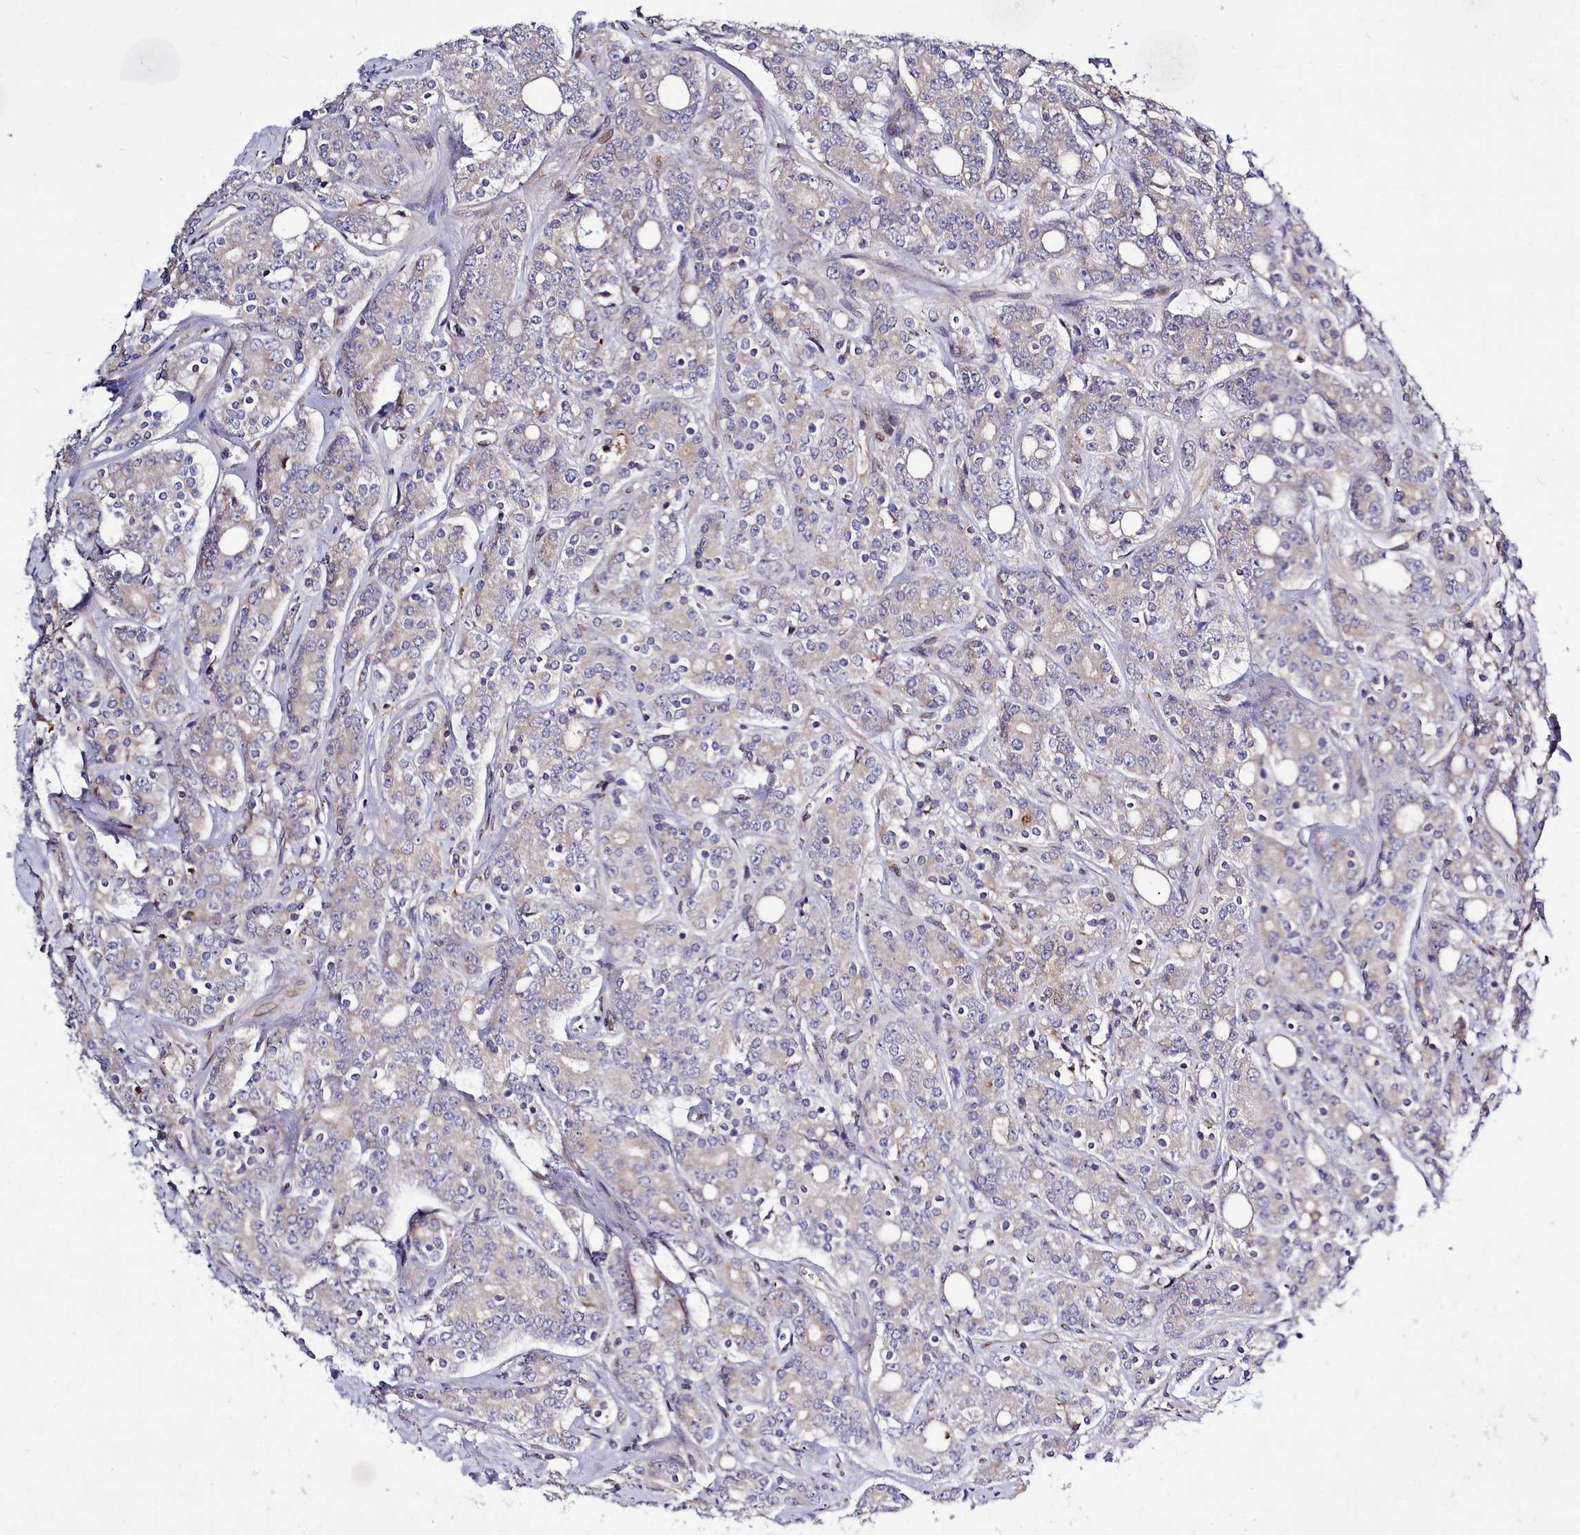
{"staining": {"intensity": "negative", "quantity": "none", "location": "none"}, "tissue": "prostate cancer", "cell_type": "Tumor cells", "image_type": "cancer", "snomed": [{"axis": "morphology", "description": "Adenocarcinoma, High grade"}, {"axis": "topography", "description": "Prostate"}], "caption": "High power microscopy histopathology image of an immunohistochemistry histopathology image of adenocarcinoma (high-grade) (prostate), revealing no significant expression in tumor cells.", "gene": "RAPGEF4", "patient": {"sex": "male", "age": 62}}